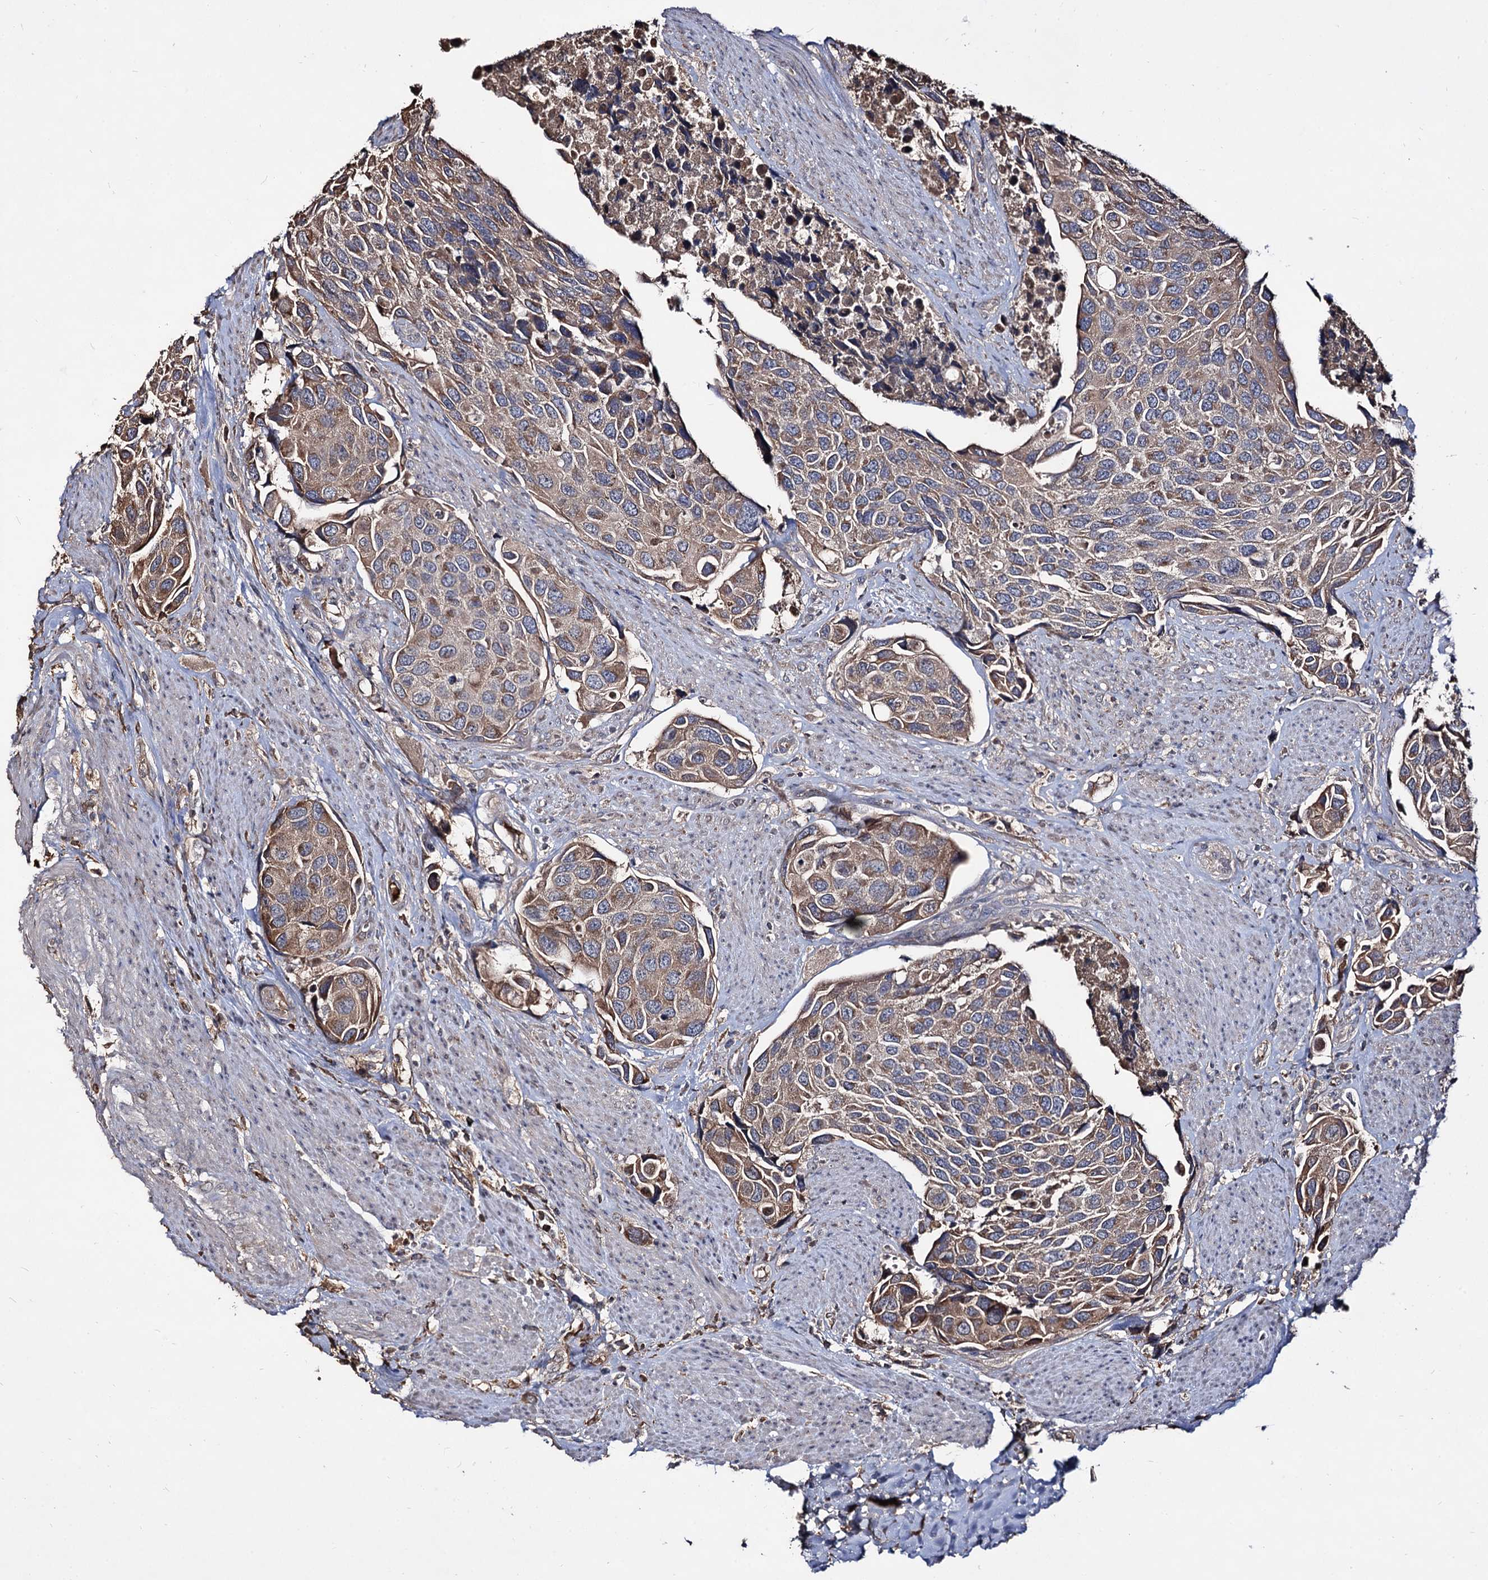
{"staining": {"intensity": "moderate", "quantity": ">75%", "location": "cytoplasmic/membranous"}, "tissue": "urothelial cancer", "cell_type": "Tumor cells", "image_type": "cancer", "snomed": [{"axis": "morphology", "description": "Urothelial carcinoma, High grade"}, {"axis": "topography", "description": "Urinary bladder"}], "caption": "Immunohistochemical staining of human urothelial cancer displays medium levels of moderate cytoplasmic/membranous protein positivity in approximately >75% of tumor cells.", "gene": "ARFIP2", "patient": {"sex": "male", "age": 74}}